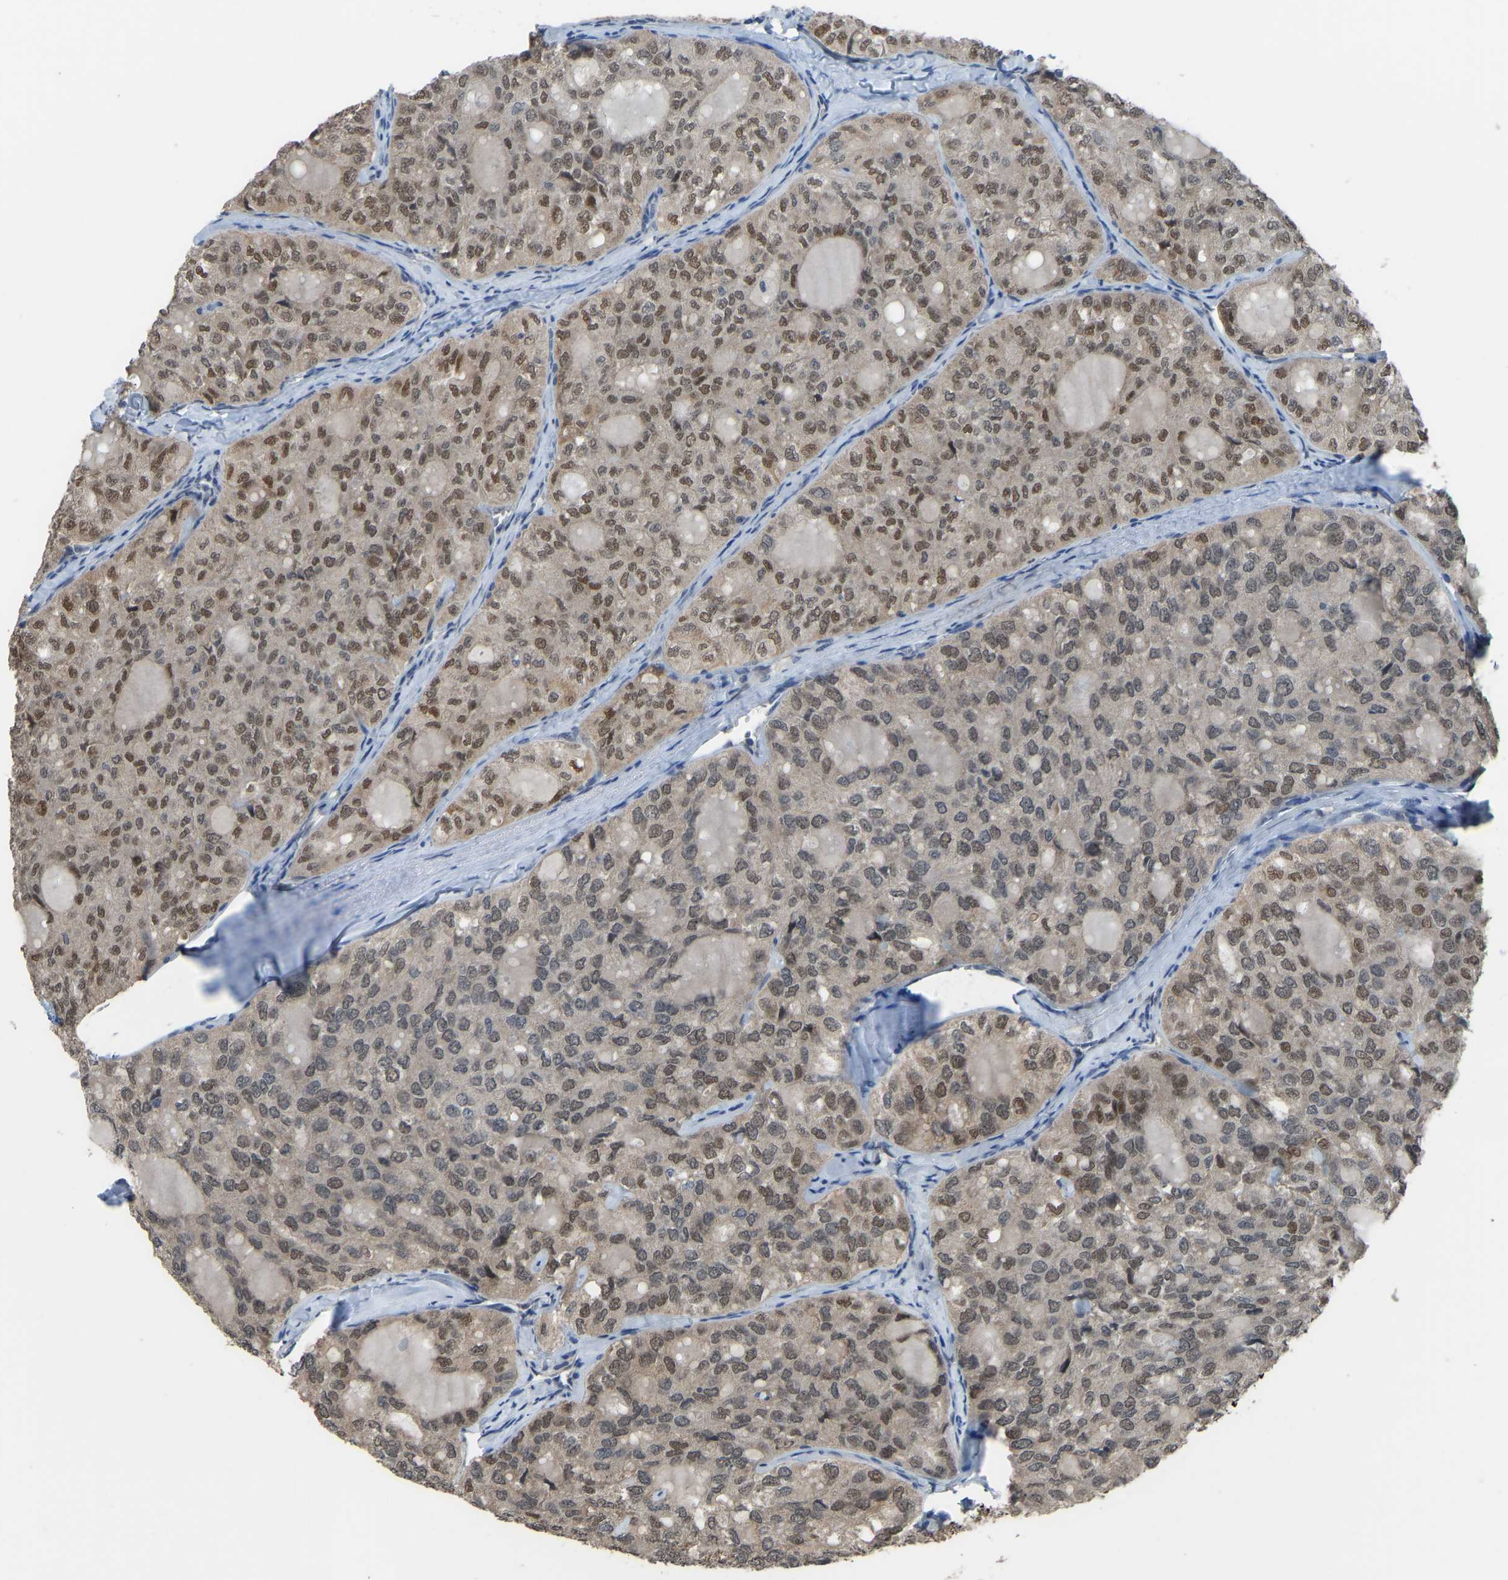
{"staining": {"intensity": "weak", "quantity": ">75%", "location": "nuclear"}, "tissue": "thyroid cancer", "cell_type": "Tumor cells", "image_type": "cancer", "snomed": [{"axis": "morphology", "description": "Follicular adenoma carcinoma, NOS"}, {"axis": "topography", "description": "Thyroid gland"}], "caption": "A low amount of weak nuclear staining is seen in approximately >75% of tumor cells in thyroid cancer tissue.", "gene": "KPNA6", "patient": {"sex": "male", "age": 75}}